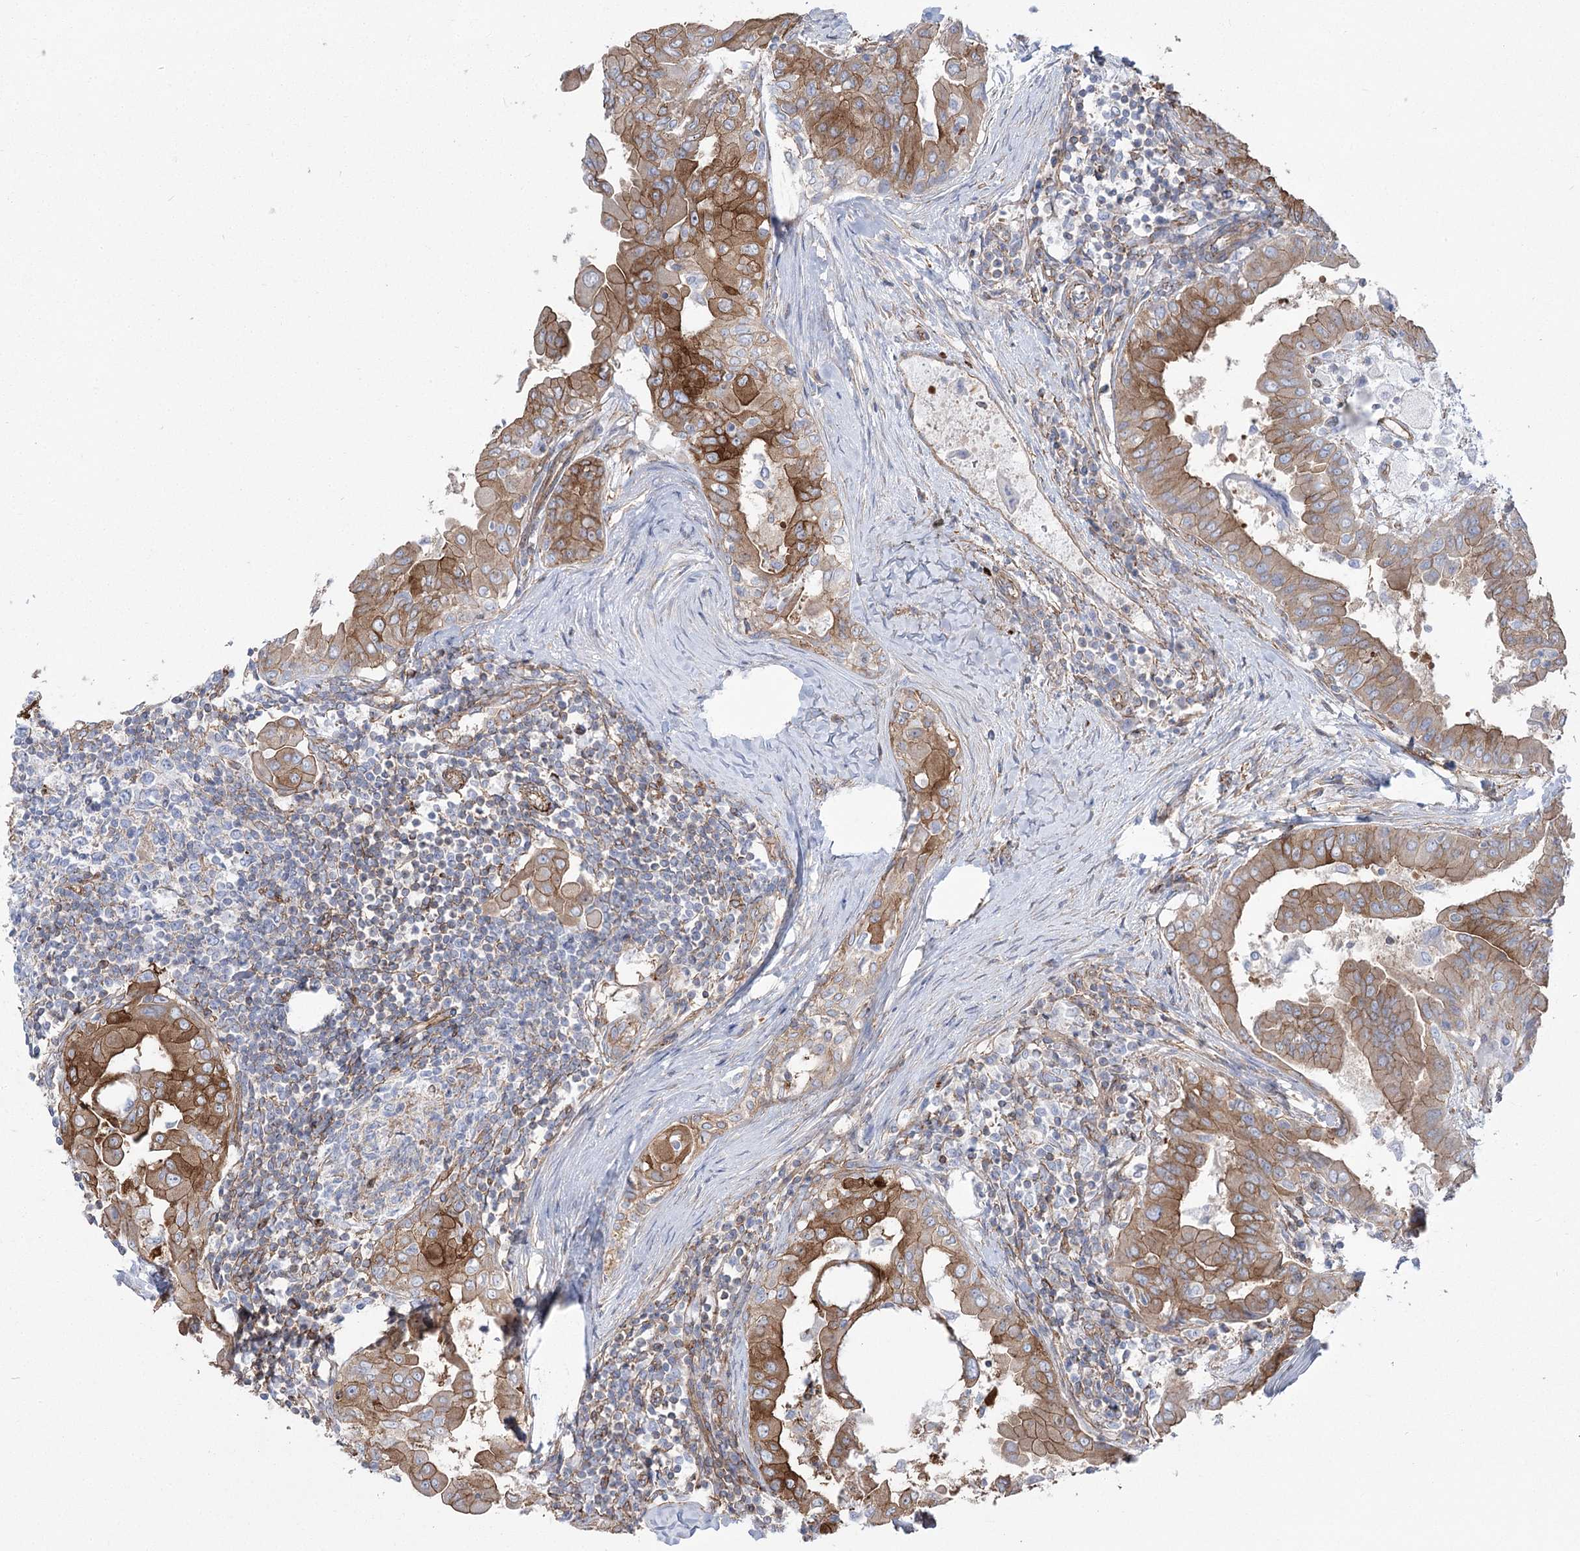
{"staining": {"intensity": "moderate", "quantity": ">75%", "location": "cytoplasmic/membranous"}, "tissue": "thyroid cancer", "cell_type": "Tumor cells", "image_type": "cancer", "snomed": [{"axis": "morphology", "description": "Papillary adenocarcinoma, NOS"}, {"axis": "topography", "description": "Thyroid gland"}], "caption": "Moderate cytoplasmic/membranous protein expression is present in about >75% of tumor cells in thyroid cancer (papillary adenocarcinoma). (brown staining indicates protein expression, while blue staining denotes nuclei).", "gene": "PLEKHA5", "patient": {"sex": "male", "age": 33}}